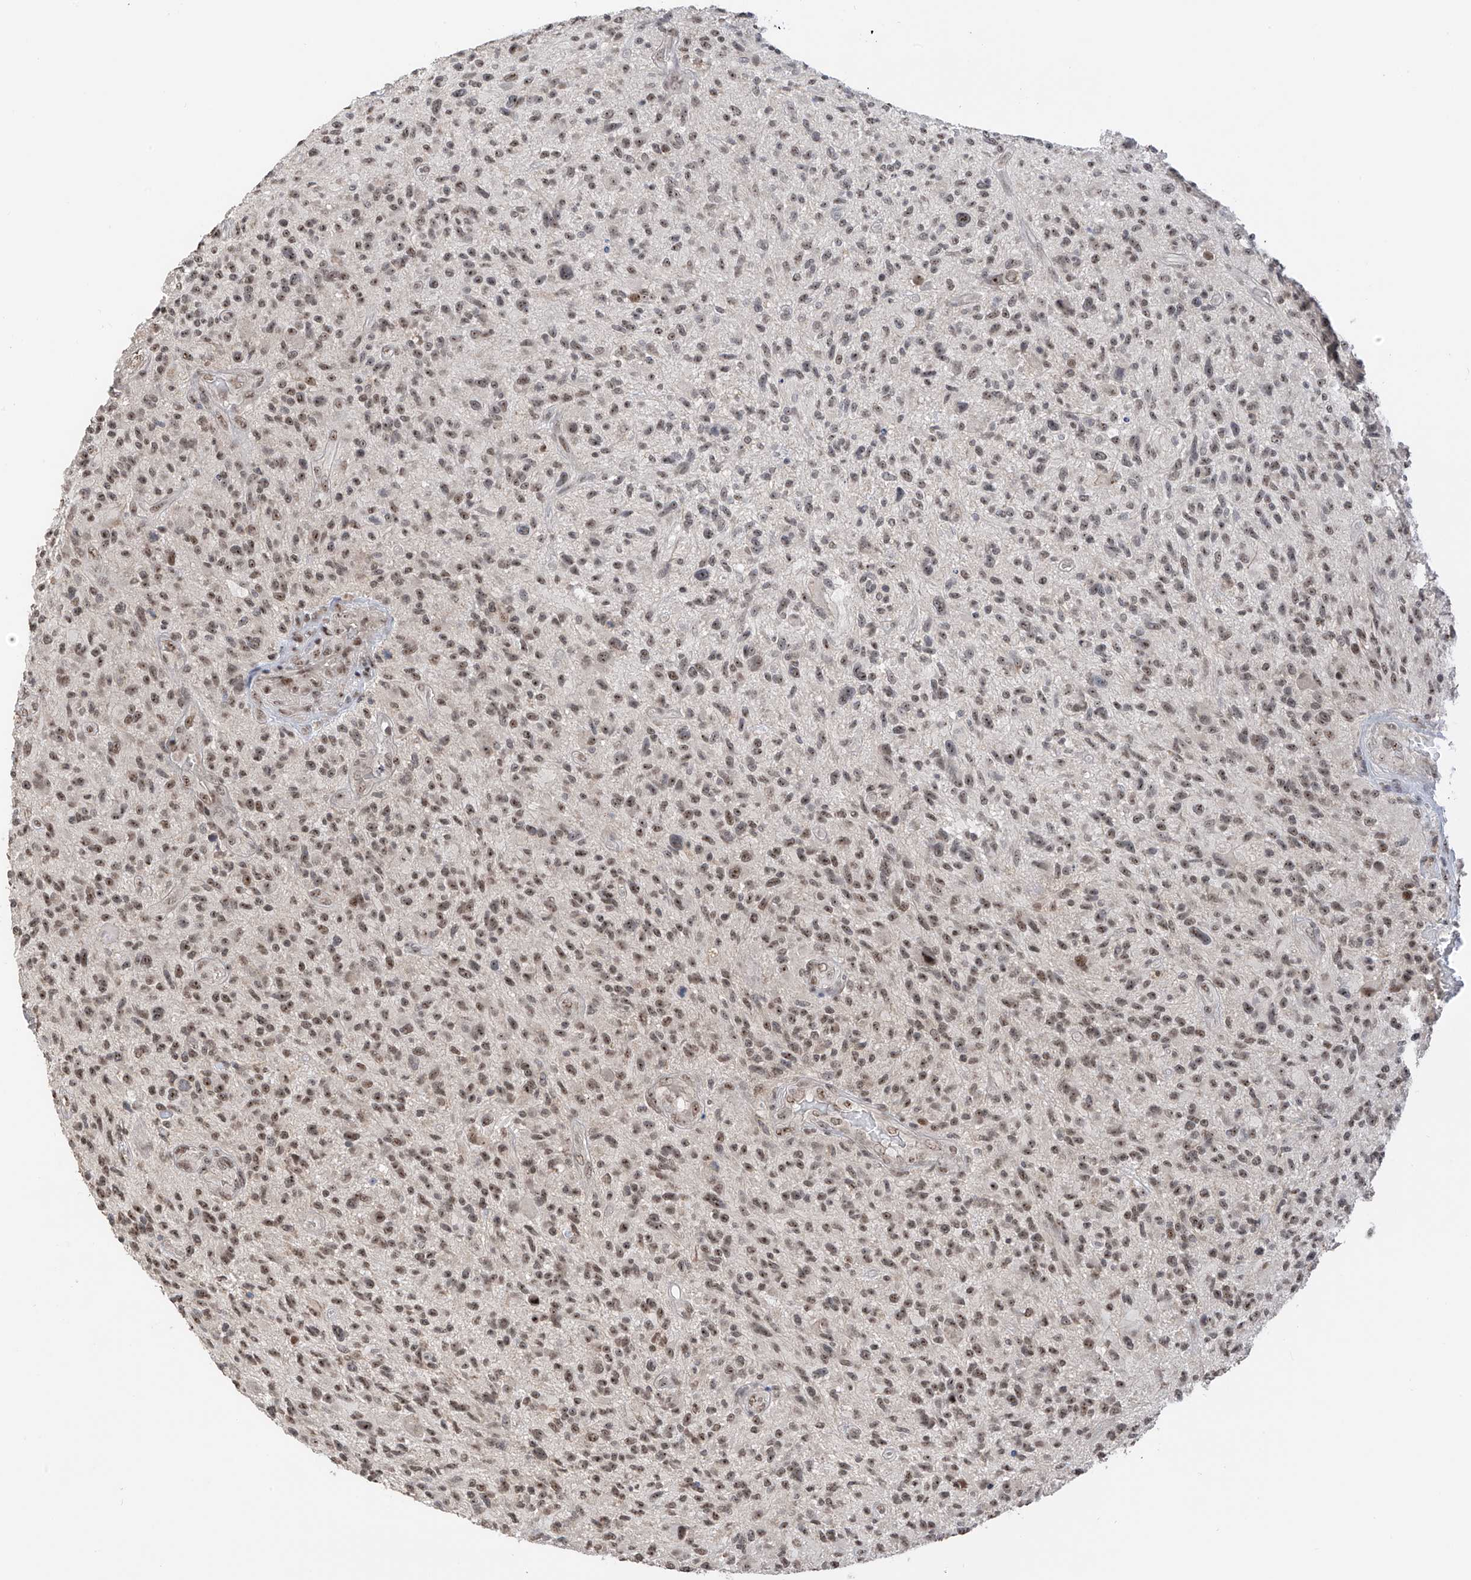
{"staining": {"intensity": "weak", "quantity": ">75%", "location": "nuclear"}, "tissue": "glioma", "cell_type": "Tumor cells", "image_type": "cancer", "snomed": [{"axis": "morphology", "description": "Glioma, malignant, High grade"}, {"axis": "topography", "description": "Brain"}], "caption": "The photomicrograph shows immunohistochemical staining of glioma. There is weak nuclear expression is present in approximately >75% of tumor cells.", "gene": "C1orf131", "patient": {"sex": "male", "age": 47}}